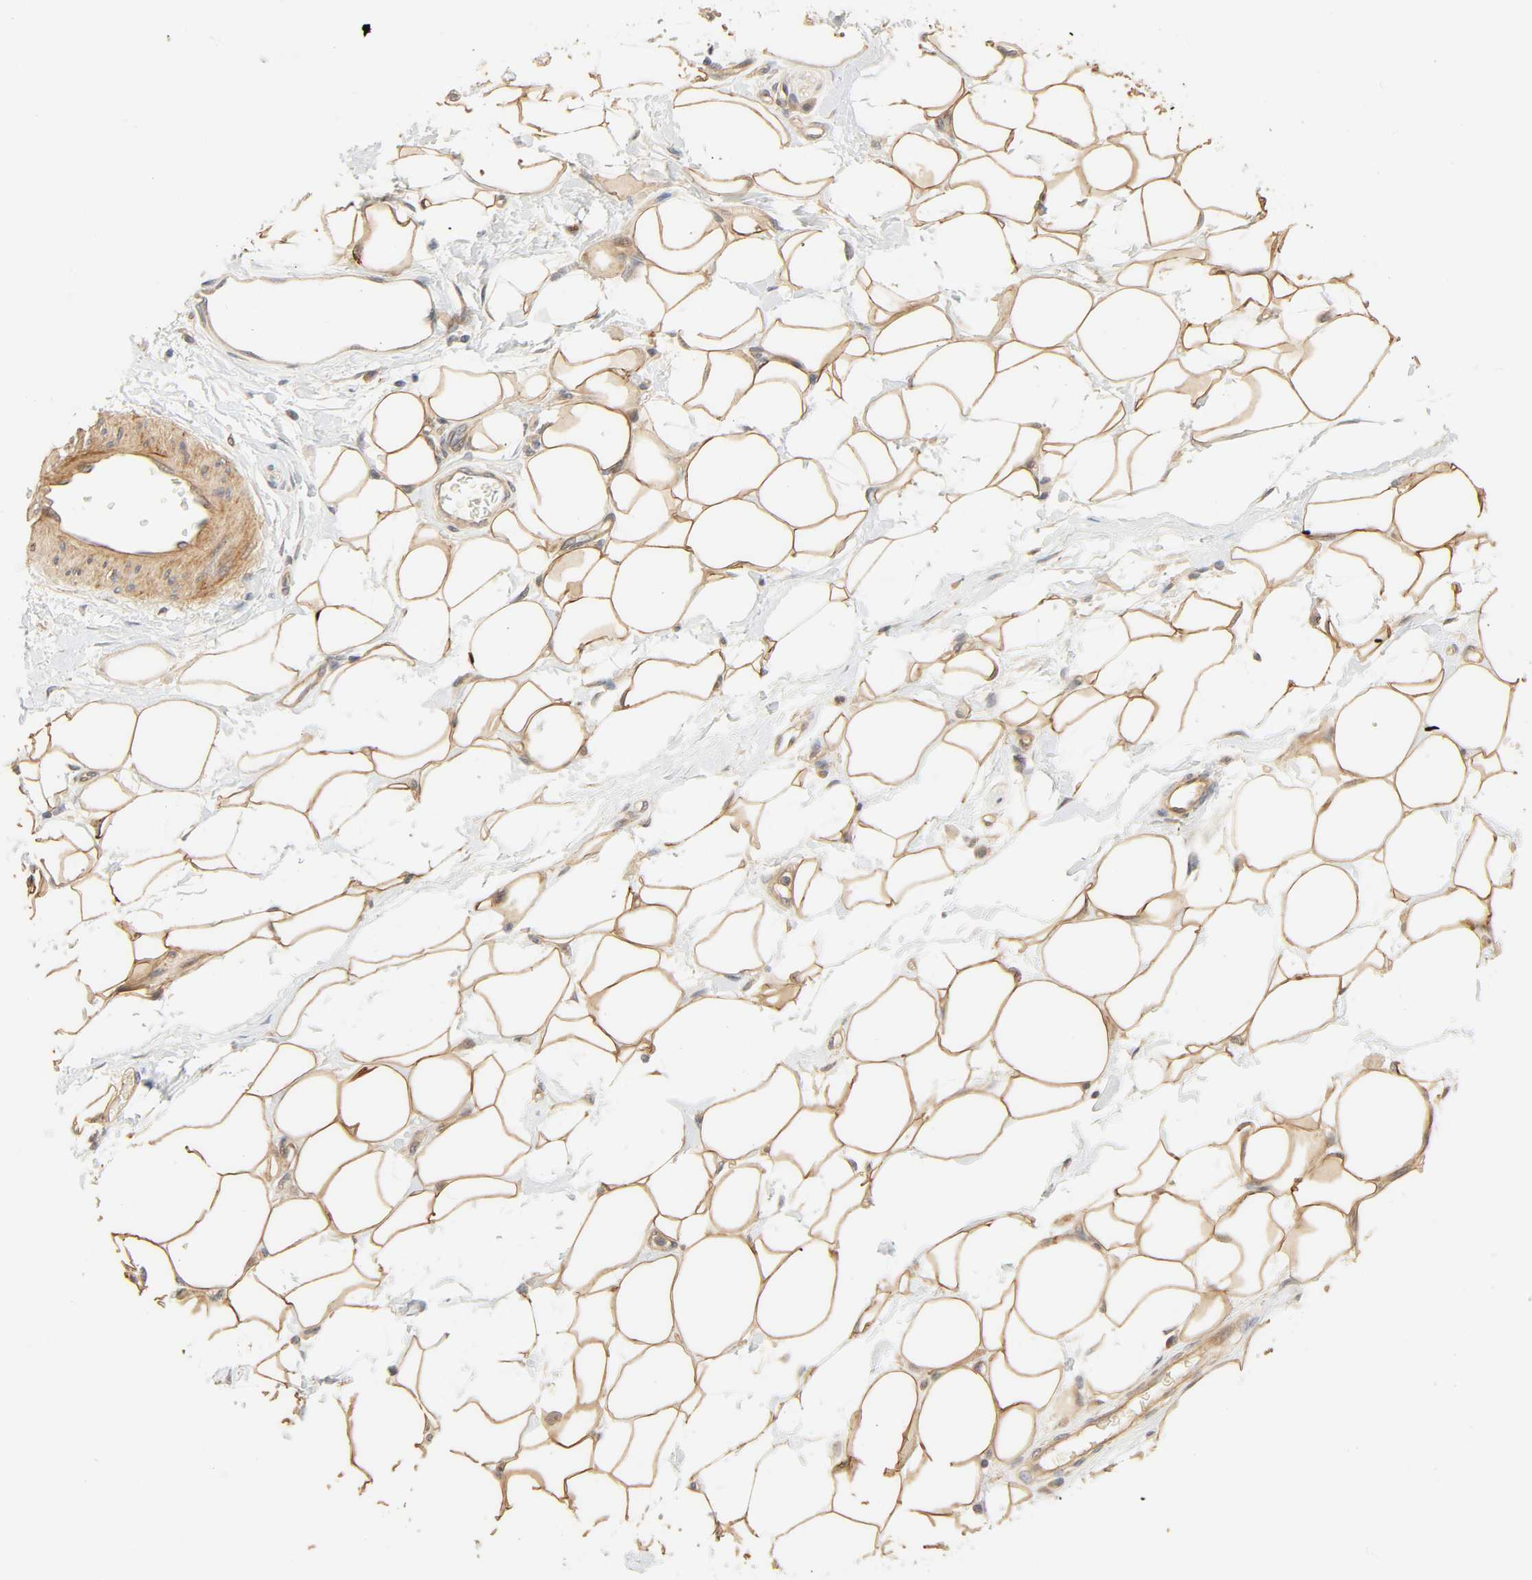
{"staining": {"intensity": "strong", "quantity": "25%-75%", "location": "cytoplasmic/membranous"}, "tissue": "adipose tissue", "cell_type": "Adipocytes", "image_type": "normal", "snomed": [{"axis": "morphology", "description": "Normal tissue, NOS"}, {"axis": "morphology", "description": "Urothelial carcinoma, High grade"}, {"axis": "topography", "description": "Vascular tissue"}, {"axis": "topography", "description": "Urinary bladder"}], "caption": "About 25%-75% of adipocytes in unremarkable adipose tissue exhibit strong cytoplasmic/membranous protein positivity as visualized by brown immunohistochemical staining.", "gene": "CACNA1G", "patient": {"sex": "female", "age": 56}}